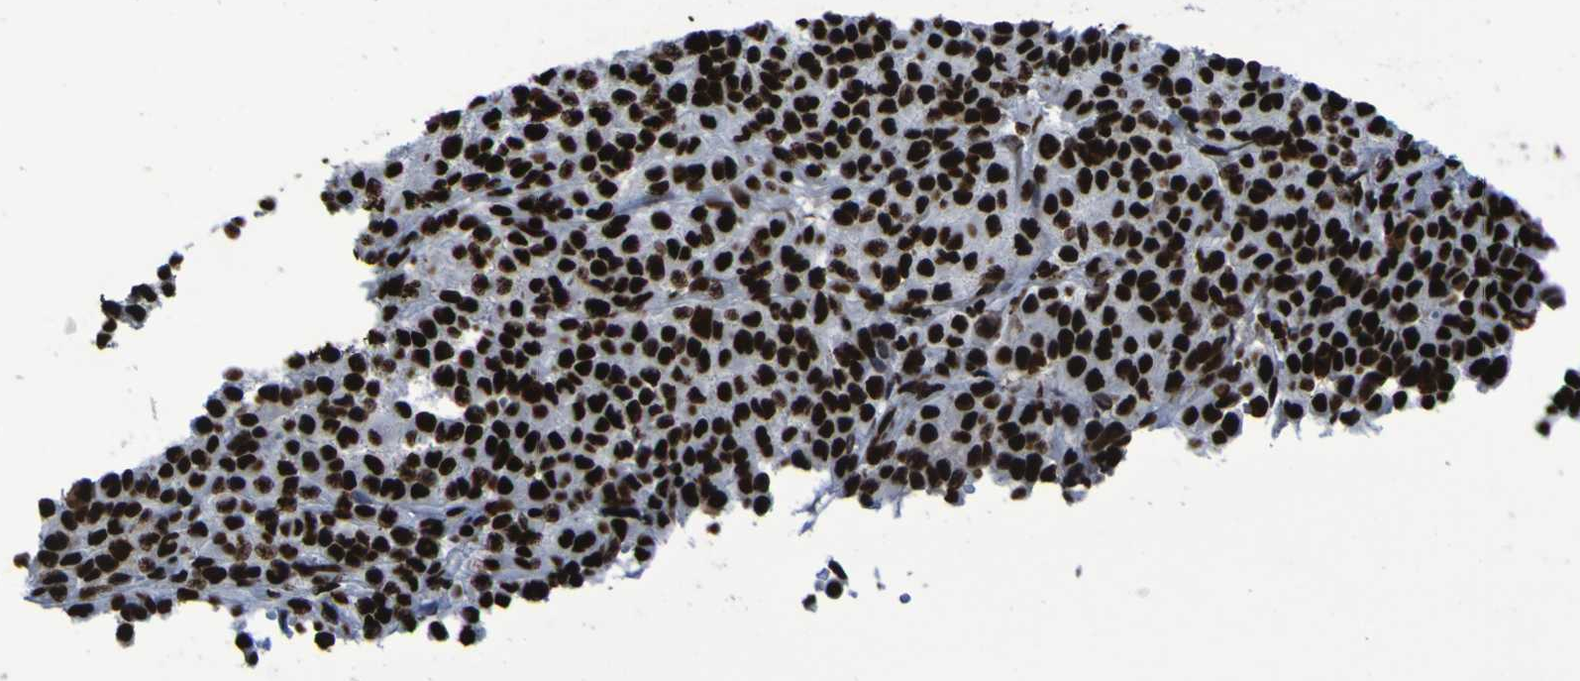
{"staining": {"intensity": "strong", "quantity": ">75%", "location": "nuclear"}, "tissue": "melanoma", "cell_type": "Tumor cells", "image_type": "cancer", "snomed": [{"axis": "morphology", "description": "Malignant melanoma, Metastatic site"}, {"axis": "topography", "description": "Pancreas"}], "caption": "A micrograph of human malignant melanoma (metastatic site) stained for a protein reveals strong nuclear brown staining in tumor cells.", "gene": "NPM1", "patient": {"sex": "female", "age": 30}}